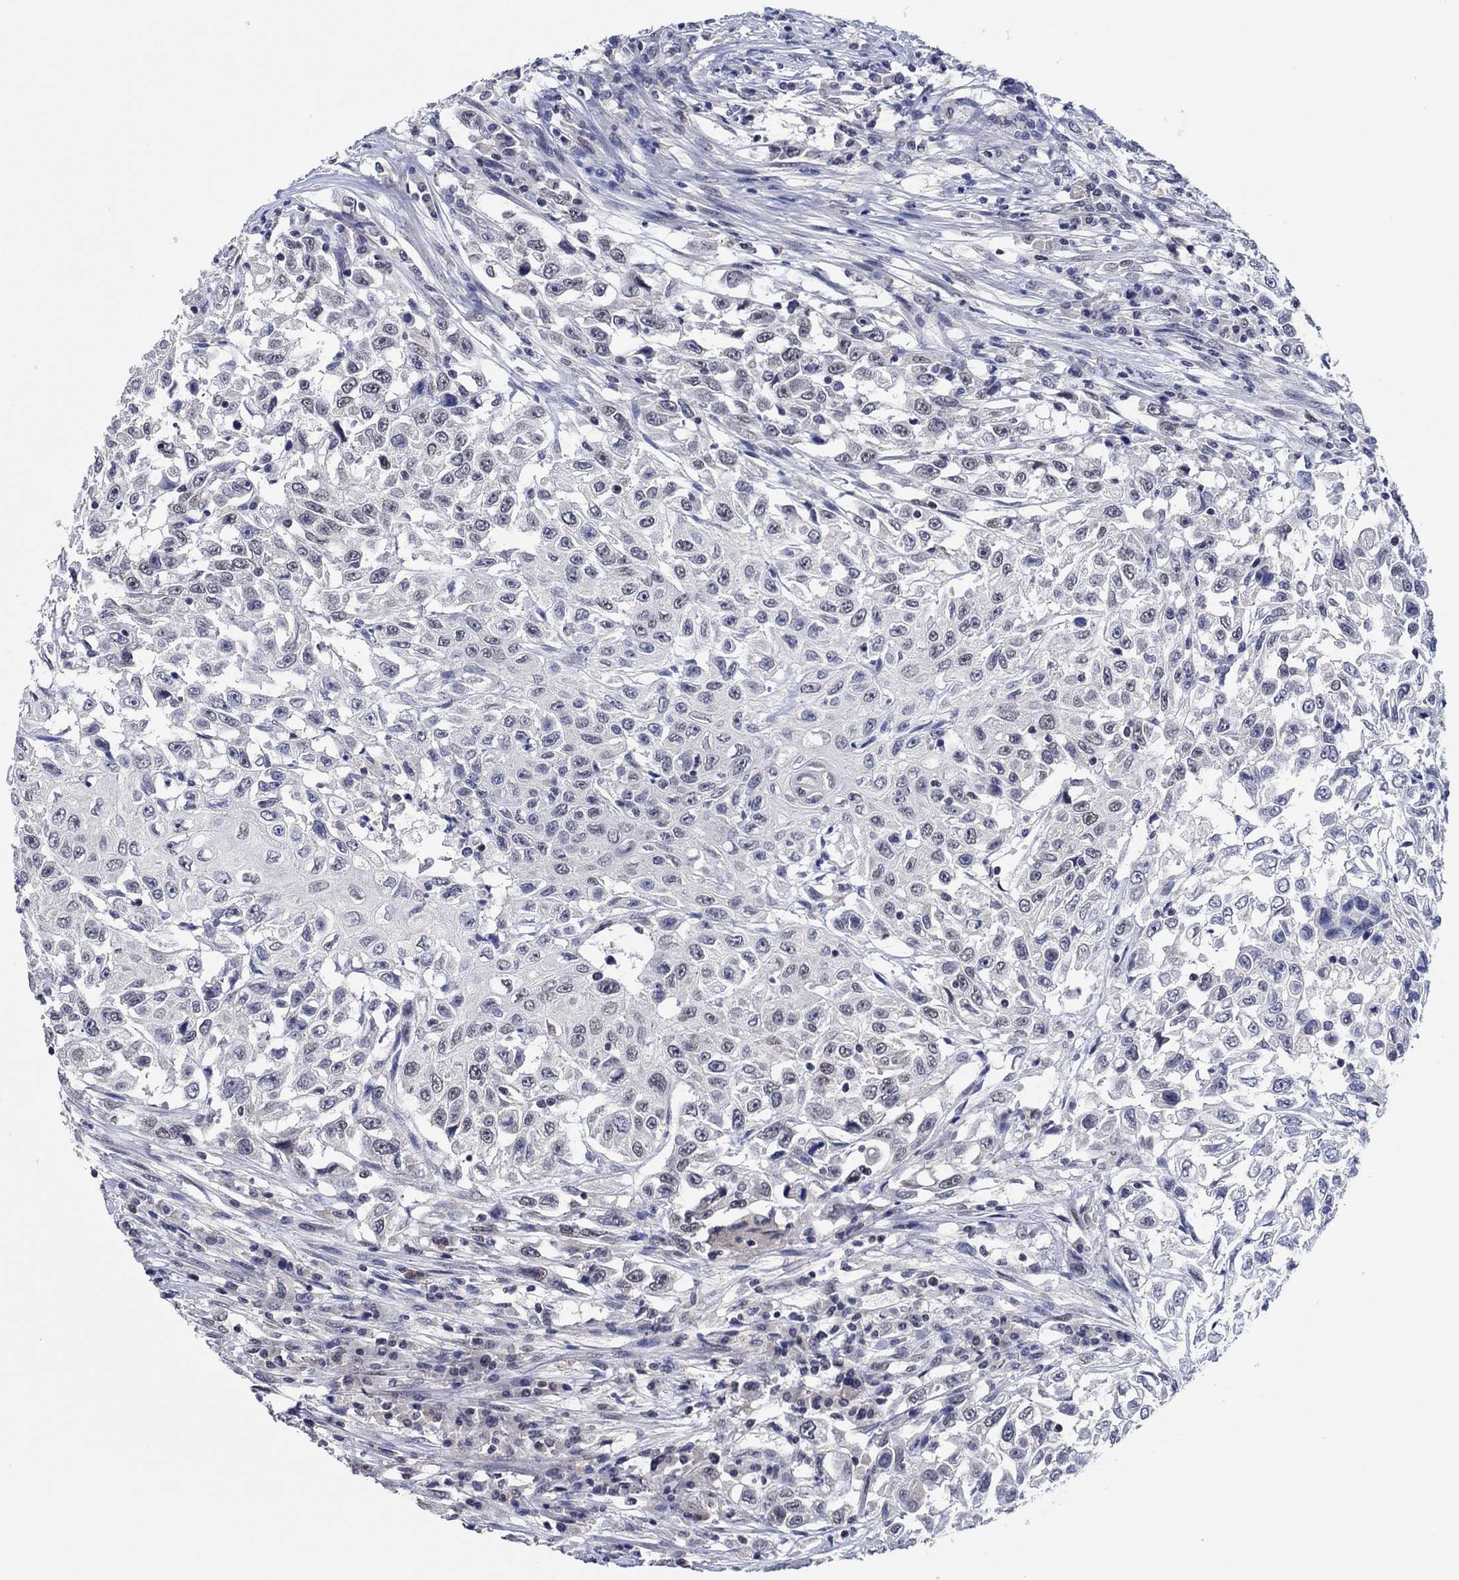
{"staining": {"intensity": "negative", "quantity": "none", "location": "none"}, "tissue": "urothelial cancer", "cell_type": "Tumor cells", "image_type": "cancer", "snomed": [{"axis": "morphology", "description": "Urothelial carcinoma, High grade"}, {"axis": "topography", "description": "Urinary bladder"}], "caption": "Tumor cells show no significant protein expression in urothelial carcinoma (high-grade).", "gene": "PRRT3", "patient": {"sex": "female", "age": 56}}